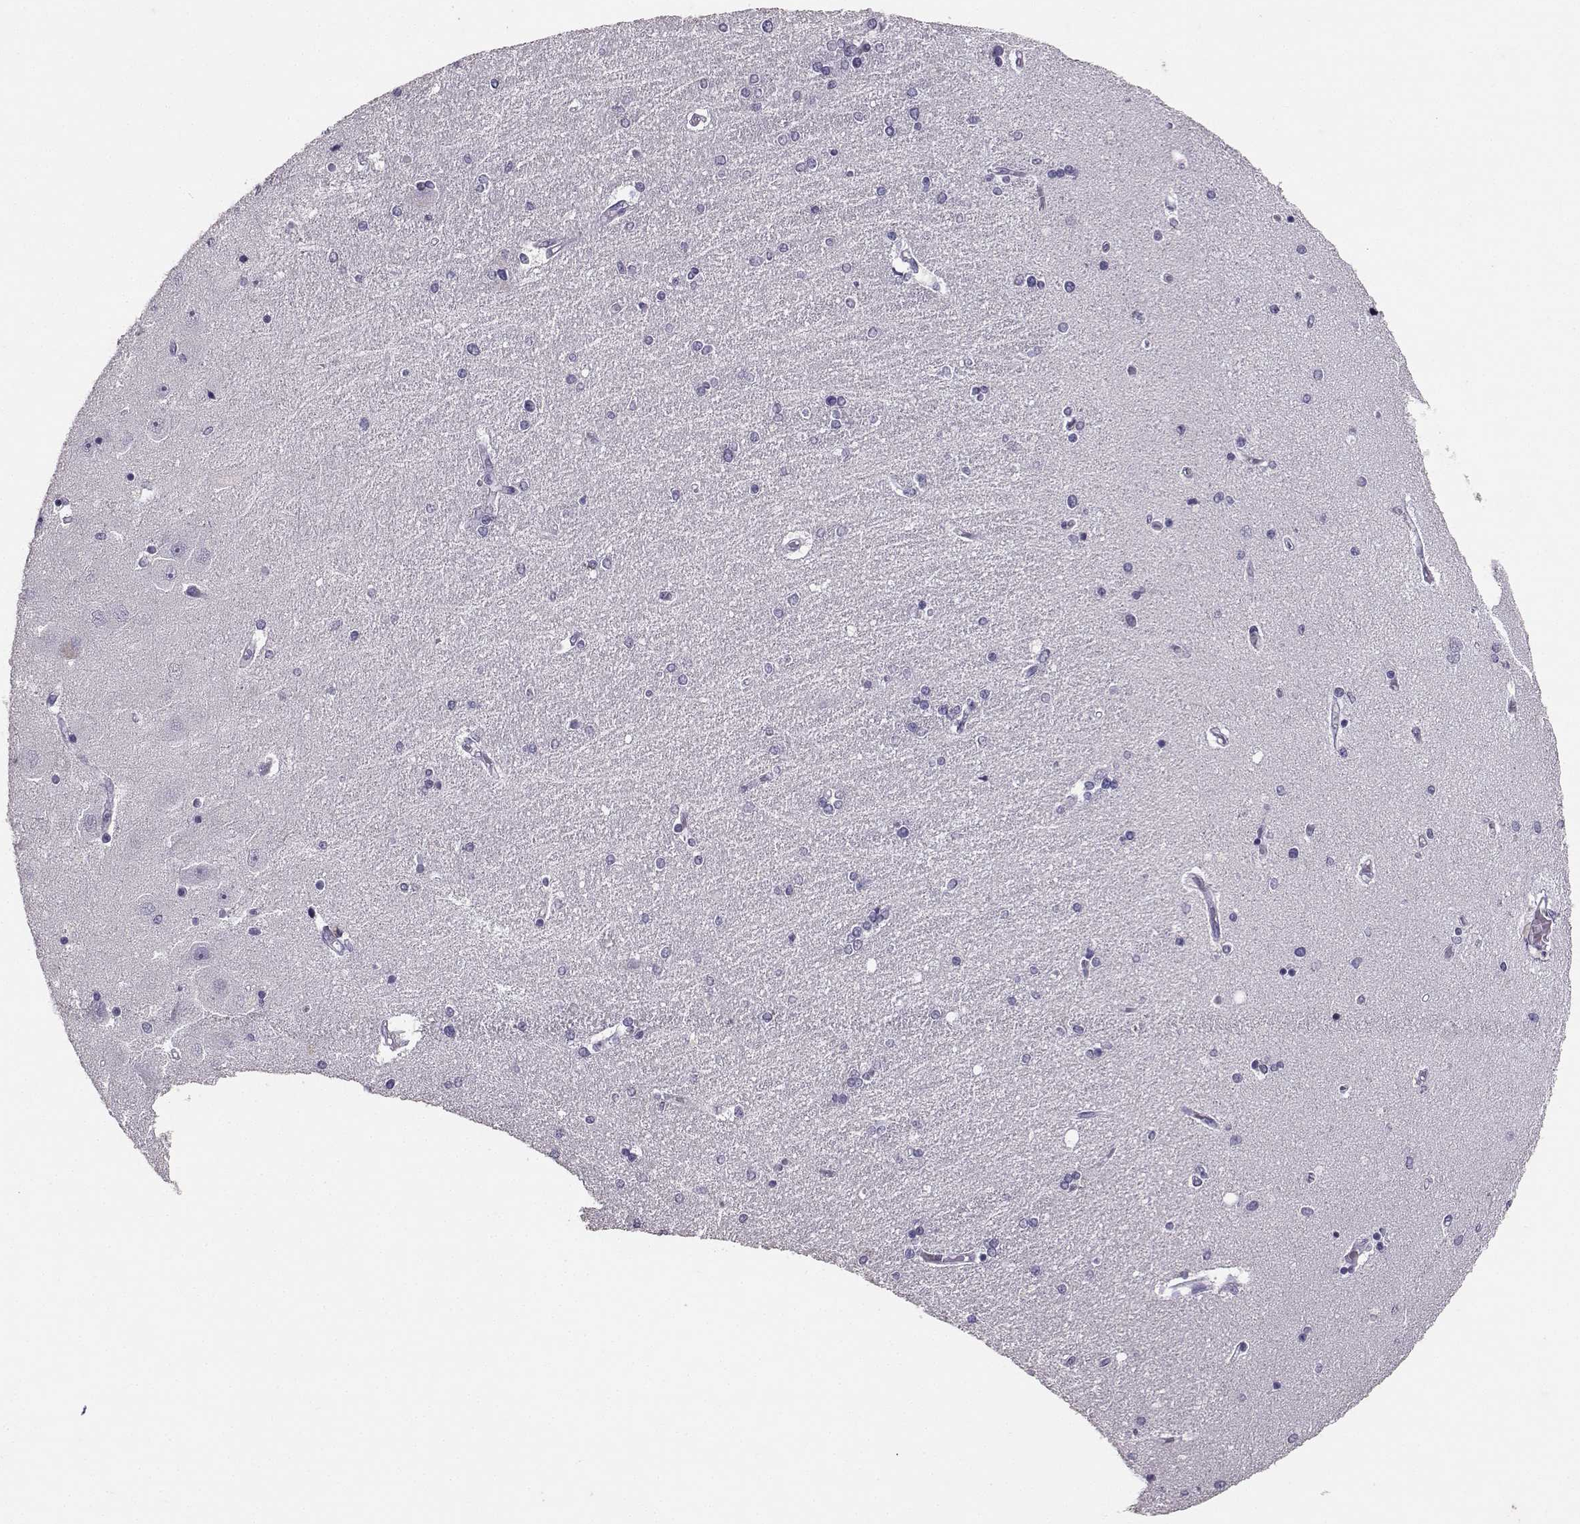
{"staining": {"intensity": "negative", "quantity": "none", "location": "none"}, "tissue": "hippocampus", "cell_type": "Glial cells", "image_type": "normal", "snomed": [{"axis": "morphology", "description": "Normal tissue, NOS"}, {"axis": "topography", "description": "Hippocampus"}], "caption": "This is a histopathology image of IHC staining of benign hippocampus, which shows no positivity in glial cells. The staining is performed using DAB (3,3'-diaminobenzidine) brown chromogen with nuclei counter-stained in using hematoxylin.", "gene": "PKP2", "patient": {"sex": "female", "age": 54}}